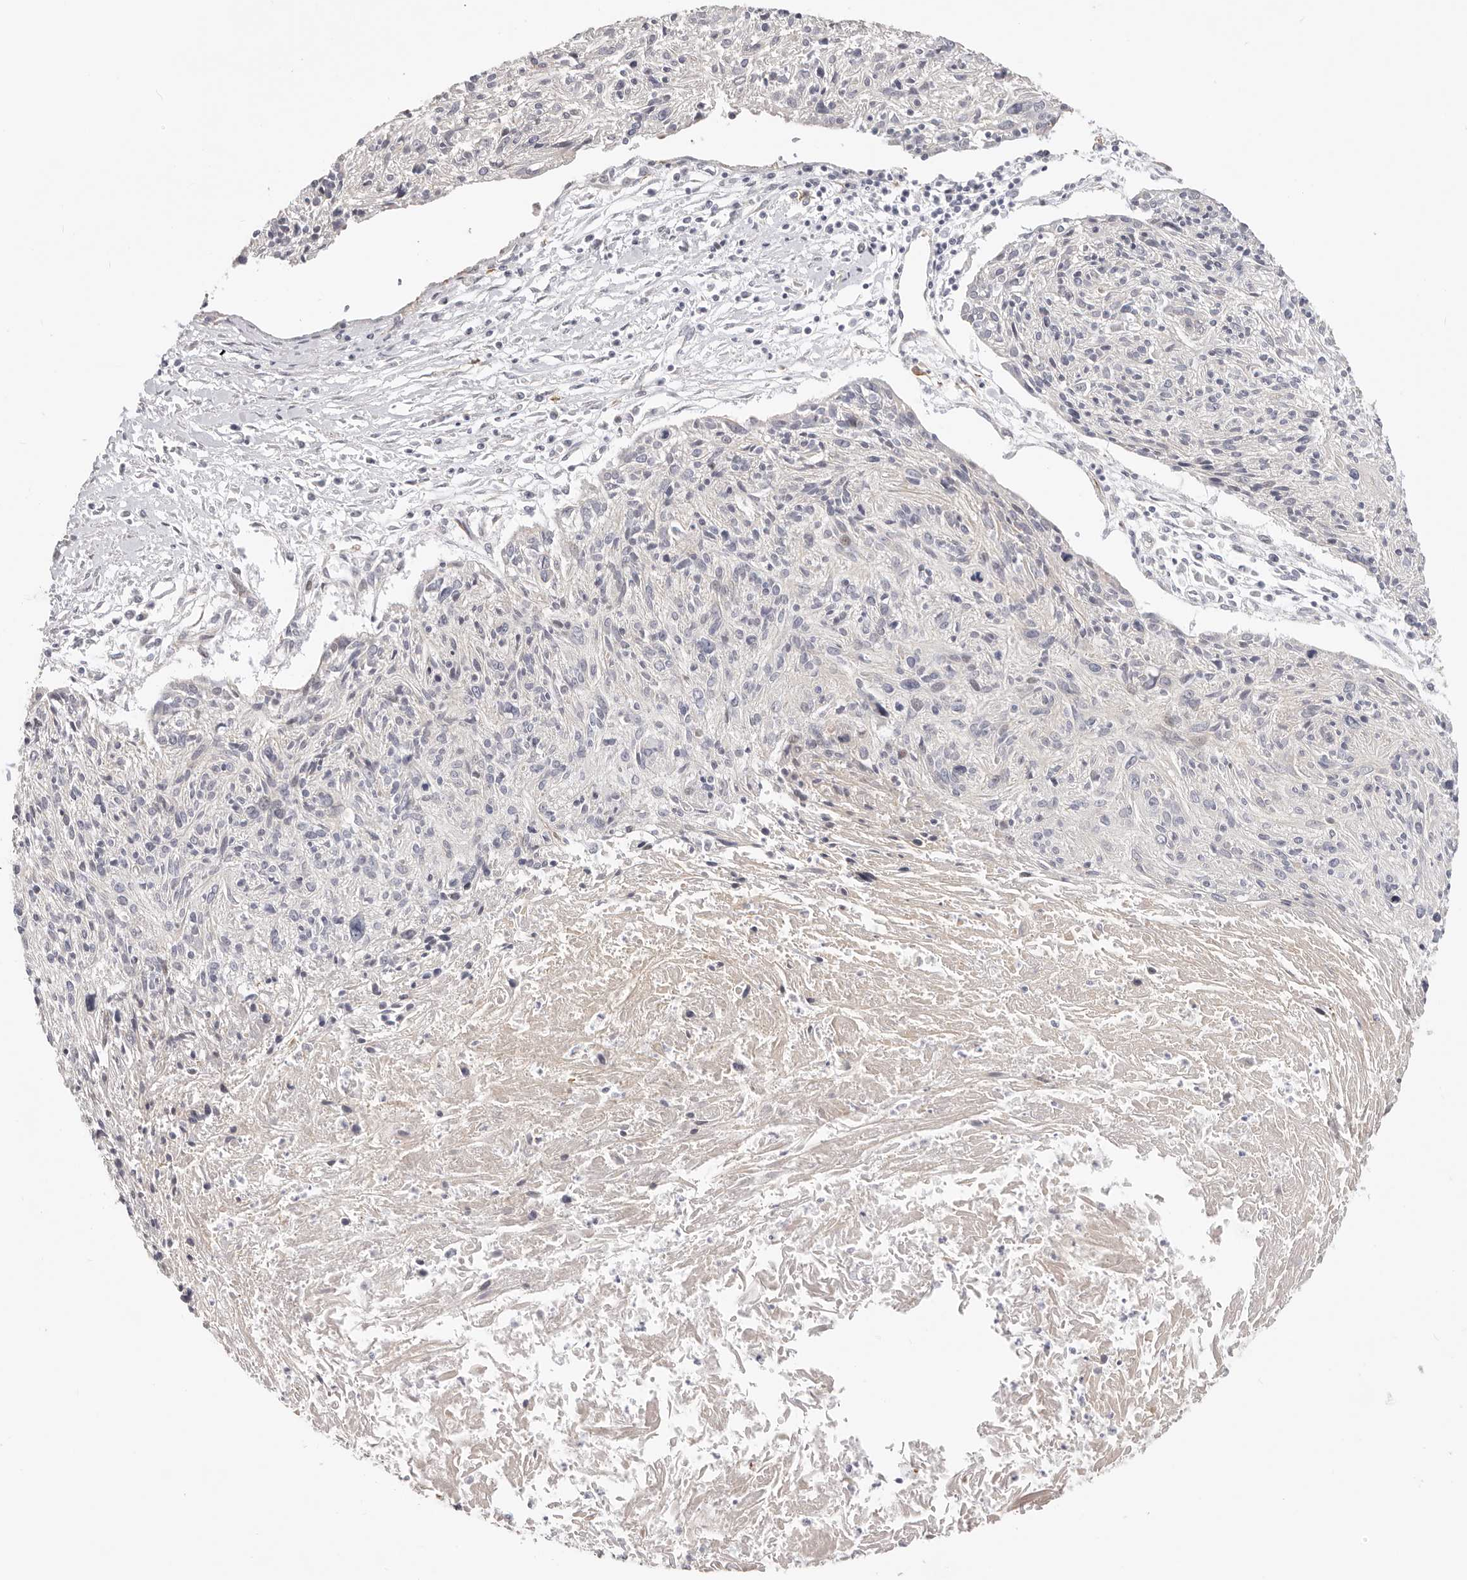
{"staining": {"intensity": "negative", "quantity": "none", "location": "none"}, "tissue": "cervical cancer", "cell_type": "Tumor cells", "image_type": "cancer", "snomed": [{"axis": "morphology", "description": "Squamous cell carcinoma, NOS"}, {"axis": "topography", "description": "Cervix"}], "caption": "There is no significant positivity in tumor cells of cervical cancer (squamous cell carcinoma).", "gene": "AFDN", "patient": {"sex": "female", "age": 51}}